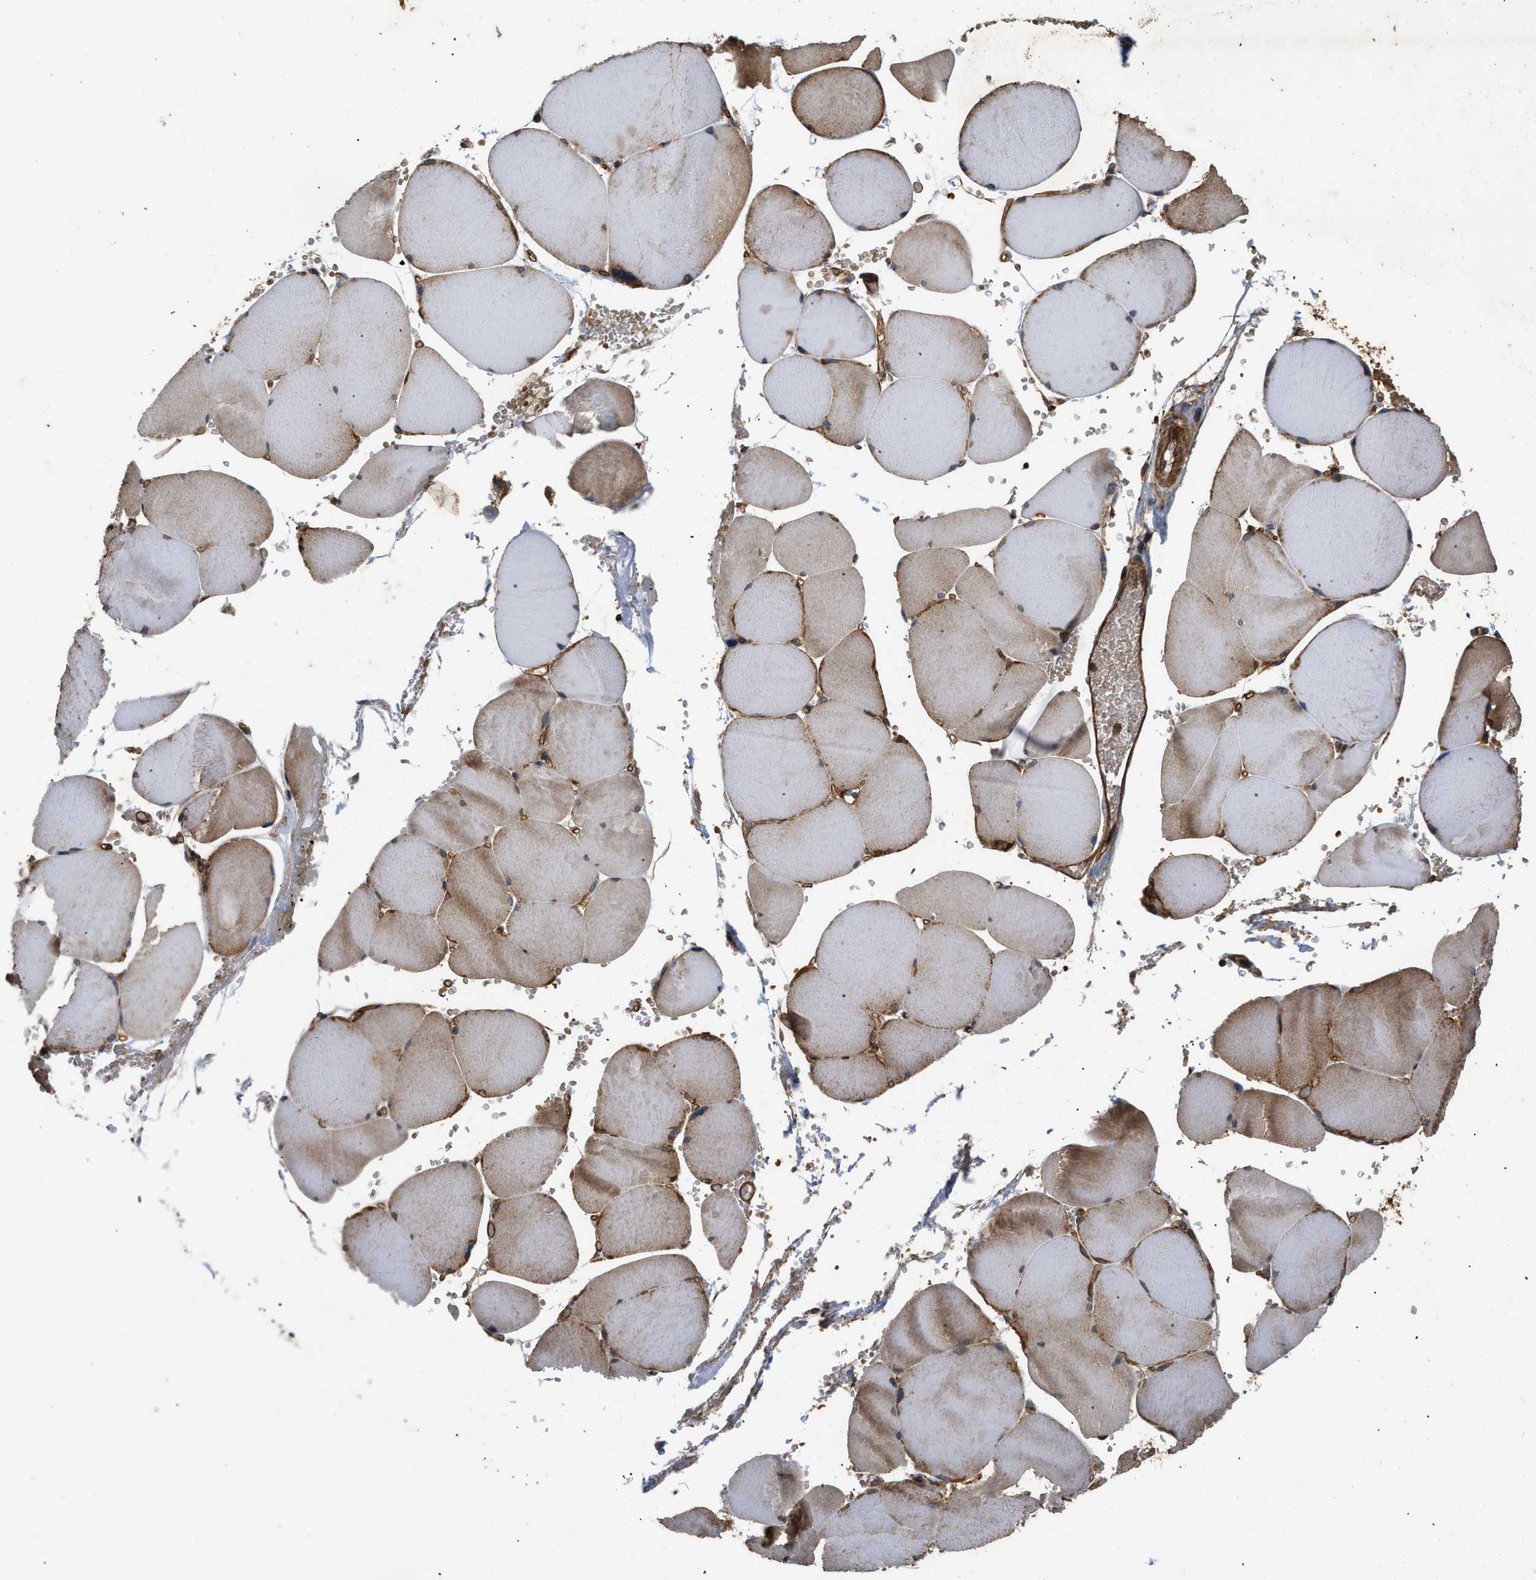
{"staining": {"intensity": "moderate", "quantity": ">75%", "location": "cytoplasmic/membranous"}, "tissue": "skeletal muscle", "cell_type": "Myocytes", "image_type": "normal", "snomed": [{"axis": "morphology", "description": "Normal tissue, NOS"}, {"axis": "topography", "description": "Skin"}, {"axis": "topography", "description": "Skeletal muscle"}], "caption": "Protein expression analysis of unremarkable human skeletal muscle reveals moderate cytoplasmic/membranous positivity in about >75% of myocytes.", "gene": "GNB4", "patient": {"sex": "male", "age": 83}}